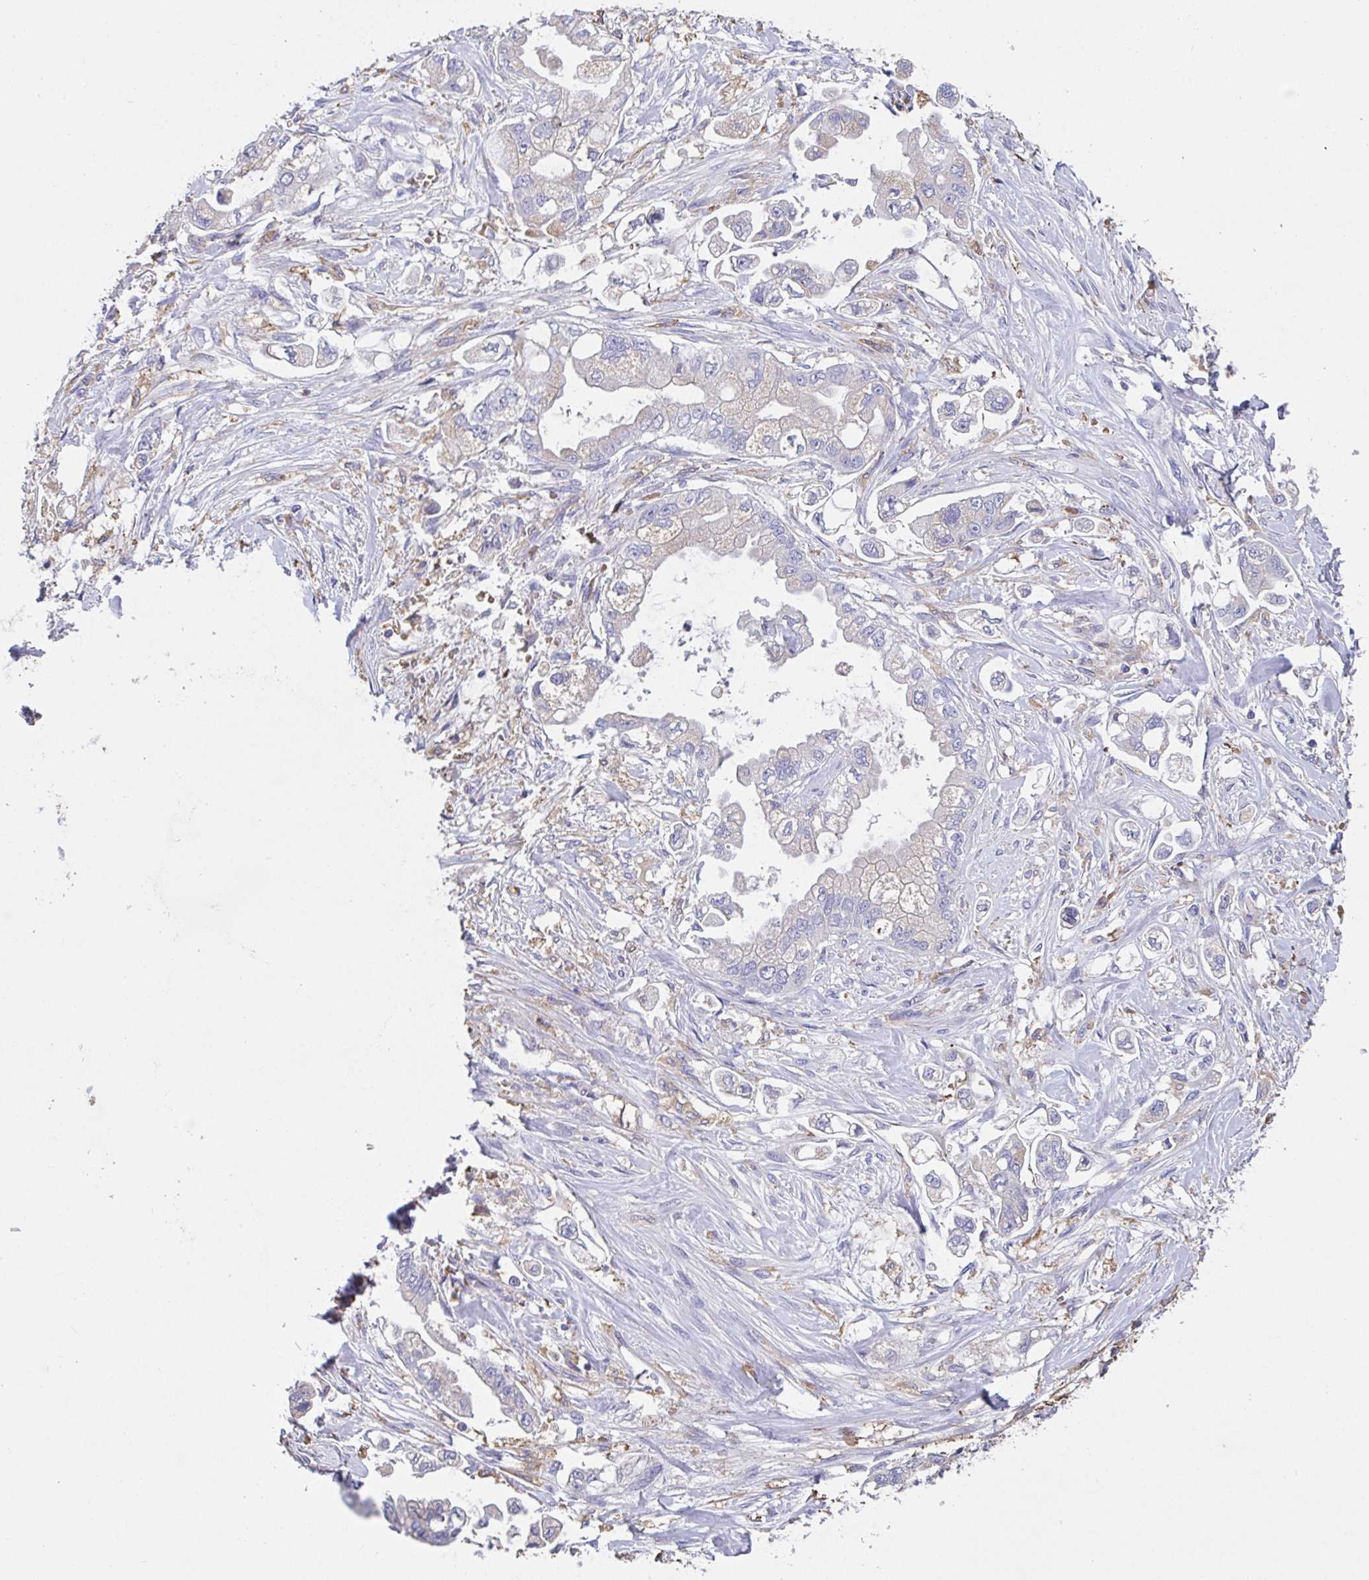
{"staining": {"intensity": "negative", "quantity": "none", "location": "none"}, "tissue": "stomach cancer", "cell_type": "Tumor cells", "image_type": "cancer", "snomed": [{"axis": "morphology", "description": "Adenocarcinoma, NOS"}, {"axis": "topography", "description": "Stomach"}], "caption": "IHC histopathology image of neoplastic tissue: adenocarcinoma (stomach) stained with DAB shows no significant protein positivity in tumor cells.", "gene": "TFAP2C", "patient": {"sex": "male", "age": 62}}